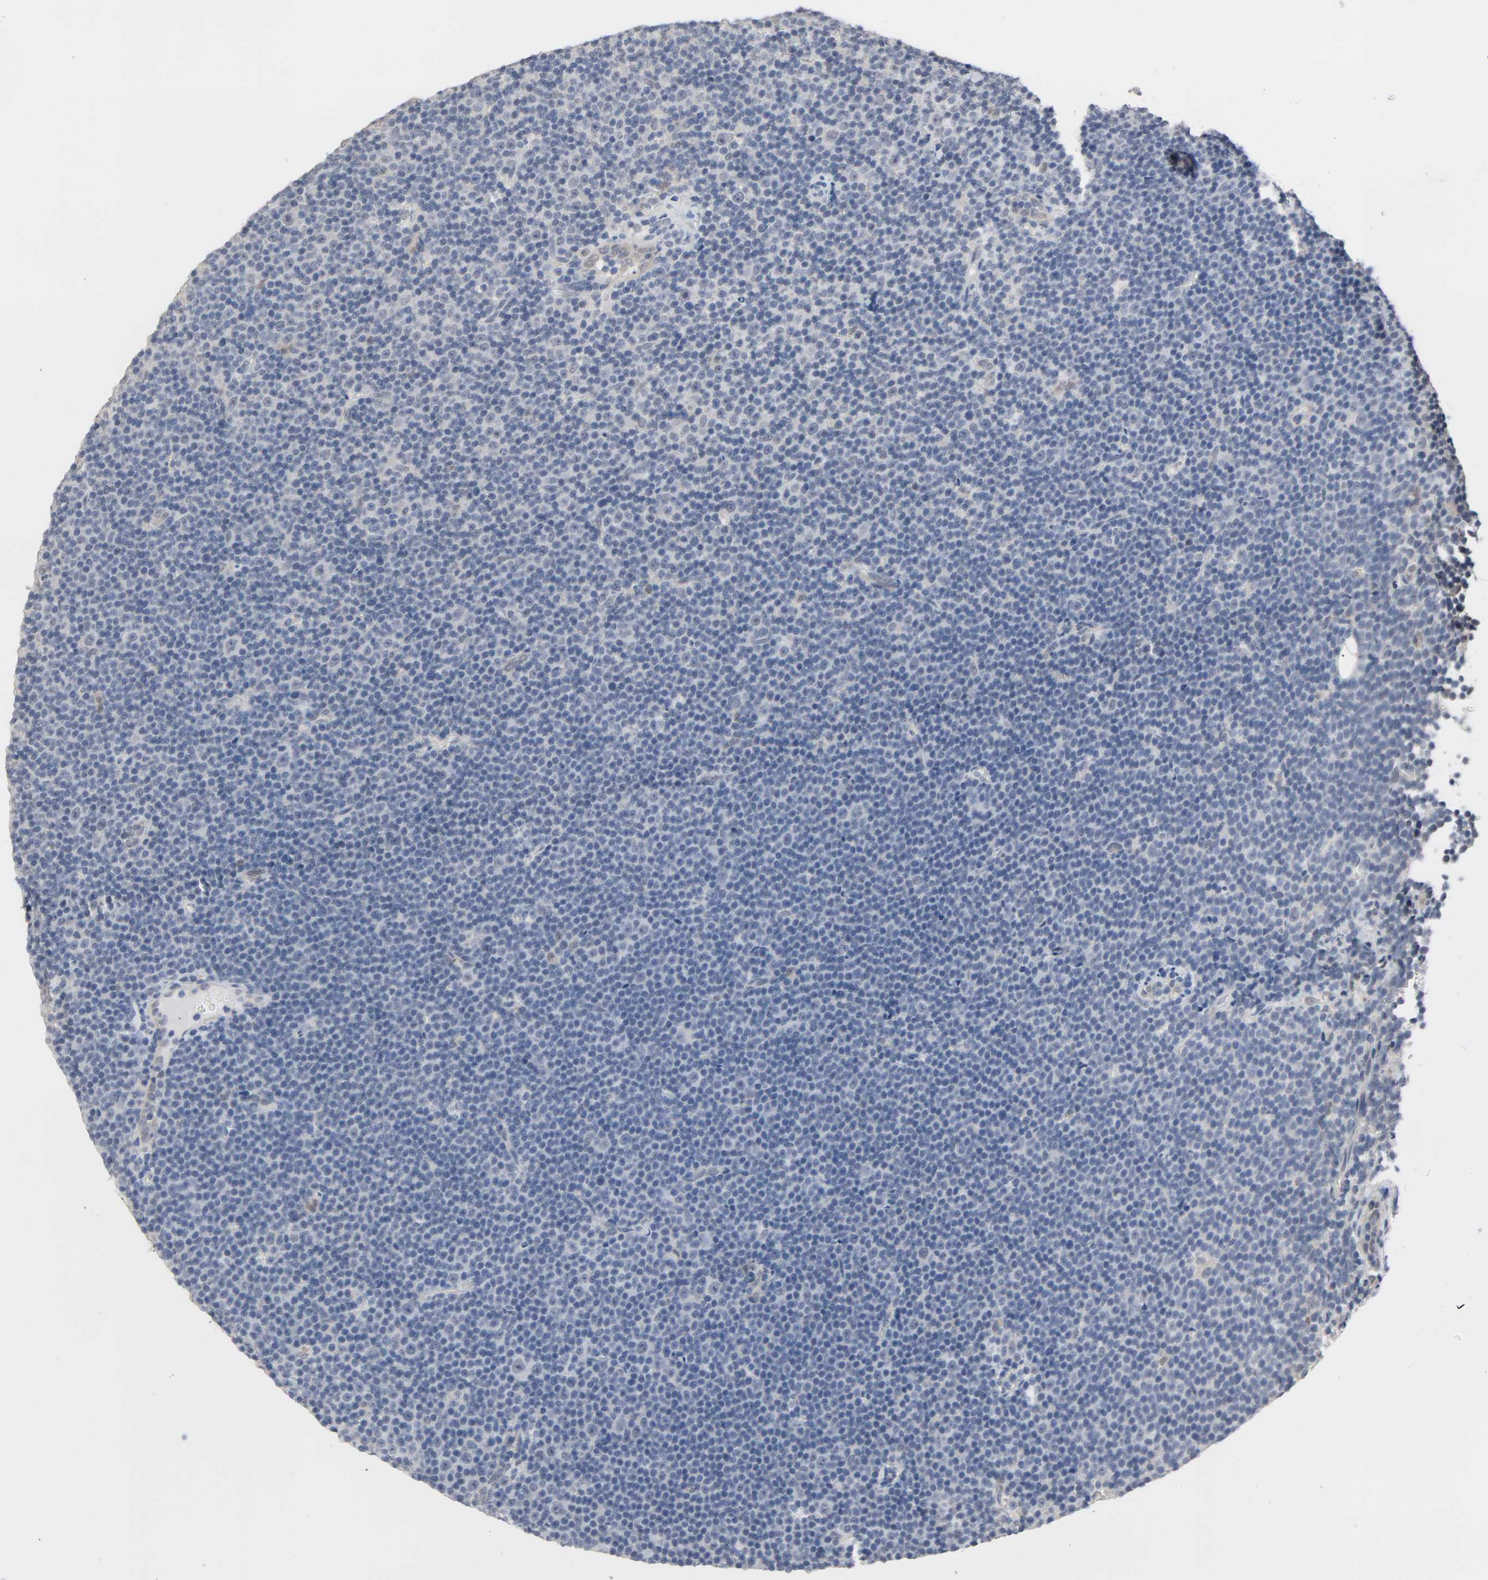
{"staining": {"intensity": "negative", "quantity": "none", "location": "none"}, "tissue": "lymphoma", "cell_type": "Tumor cells", "image_type": "cancer", "snomed": [{"axis": "morphology", "description": "Malignant lymphoma, non-Hodgkin's type, Low grade"}, {"axis": "topography", "description": "Lymph node"}], "caption": "Lymphoma stained for a protein using immunohistochemistry (IHC) shows no positivity tumor cells.", "gene": "ACSS2", "patient": {"sex": "female", "age": 67}}